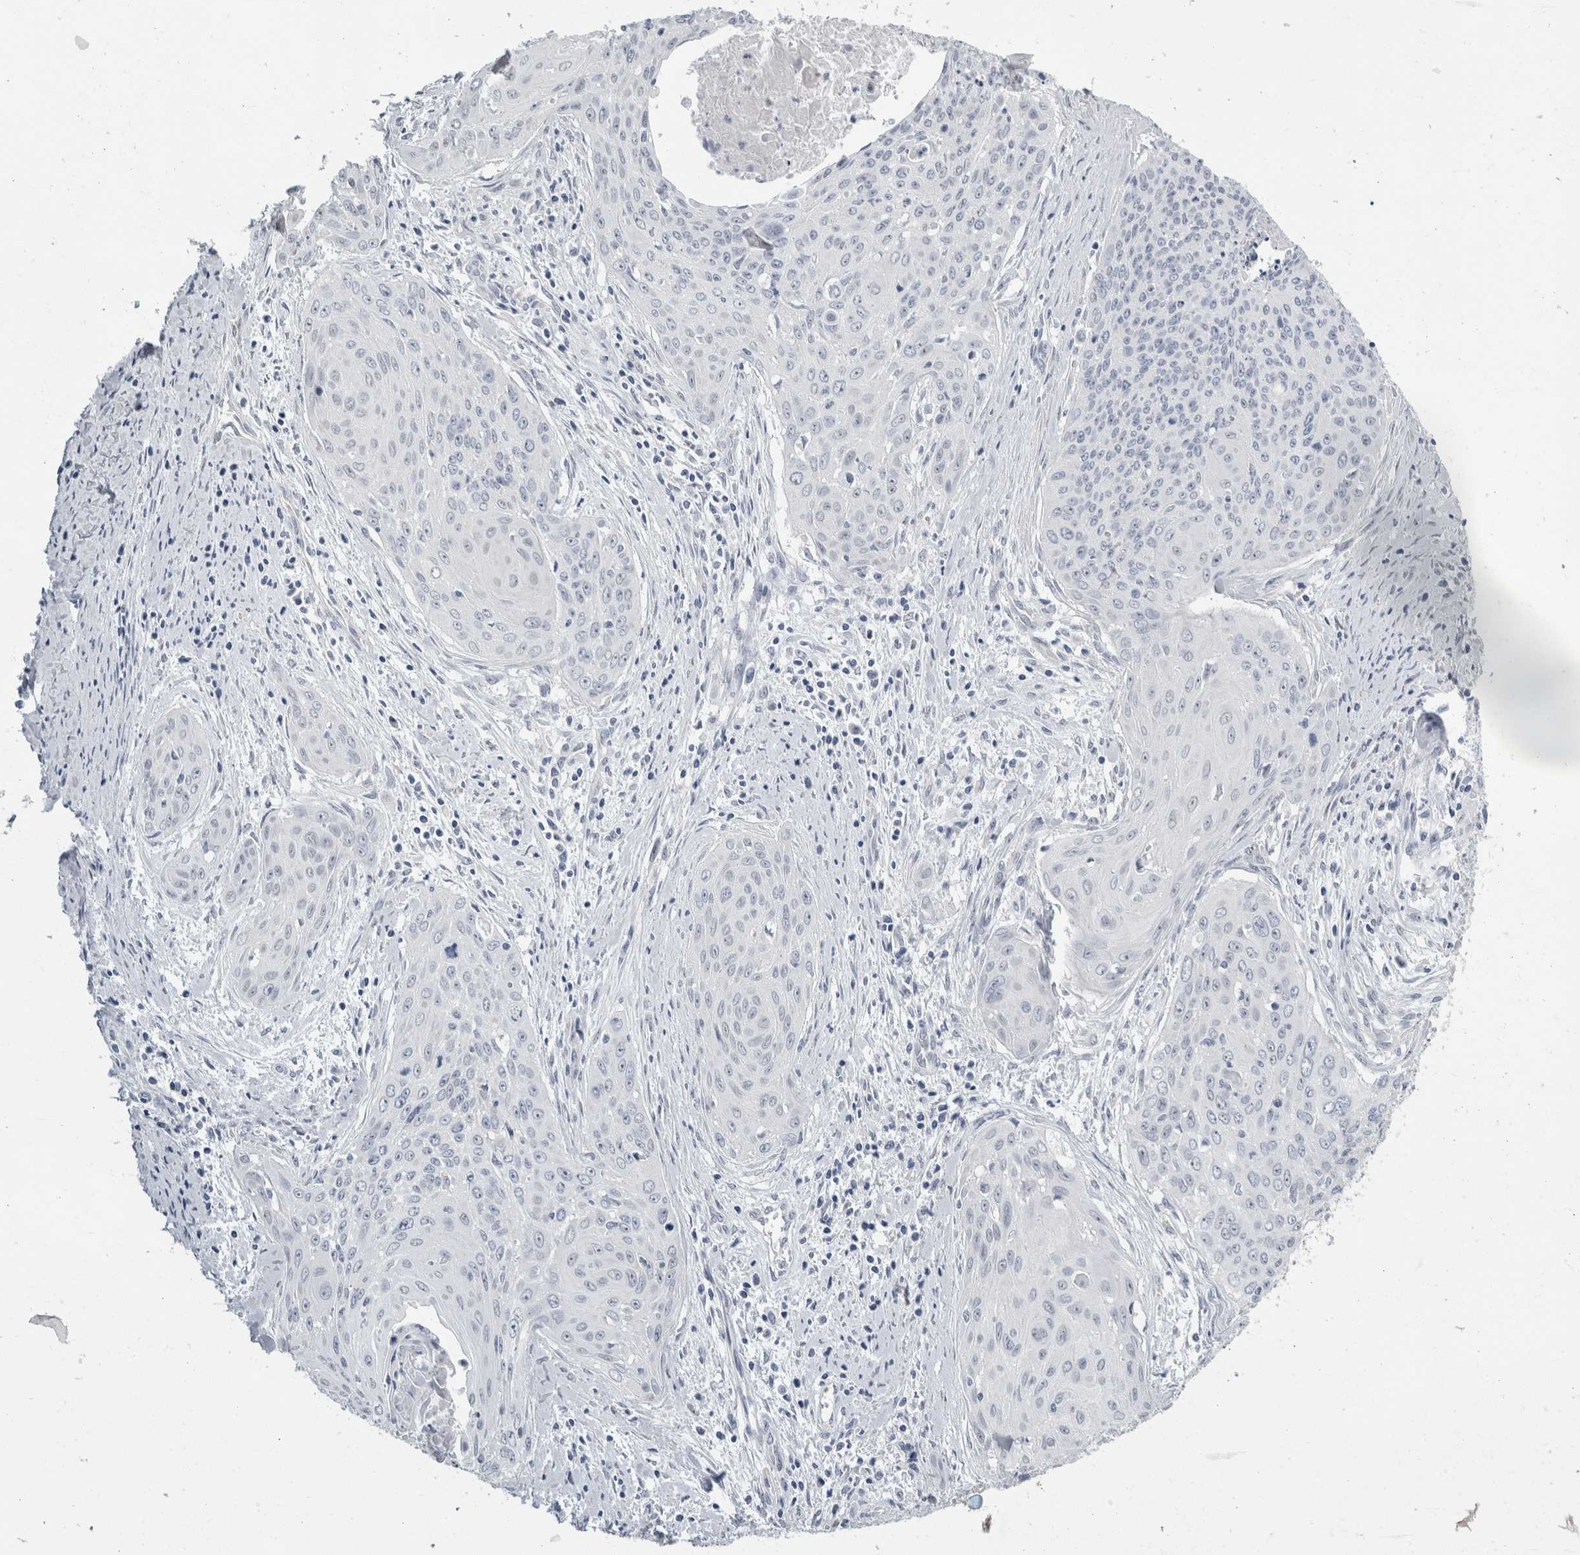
{"staining": {"intensity": "negative", "quantity": "none", "location": "none"}, "tissue": "cervical cancer", "cell_type": "Tumor cells", "image_type": "cancer", "snomed": [{"axis": "morphology", "description": "Squamous cell carcinoma, NOS"}, {"axis": "topography", "description": "Cervix"}], "caption": "This is an IHC image of cervical cancer. There is no positivity in tumor cells.", "gene": "FXYD7", "patient": {"sex": "female", "age": 55}}